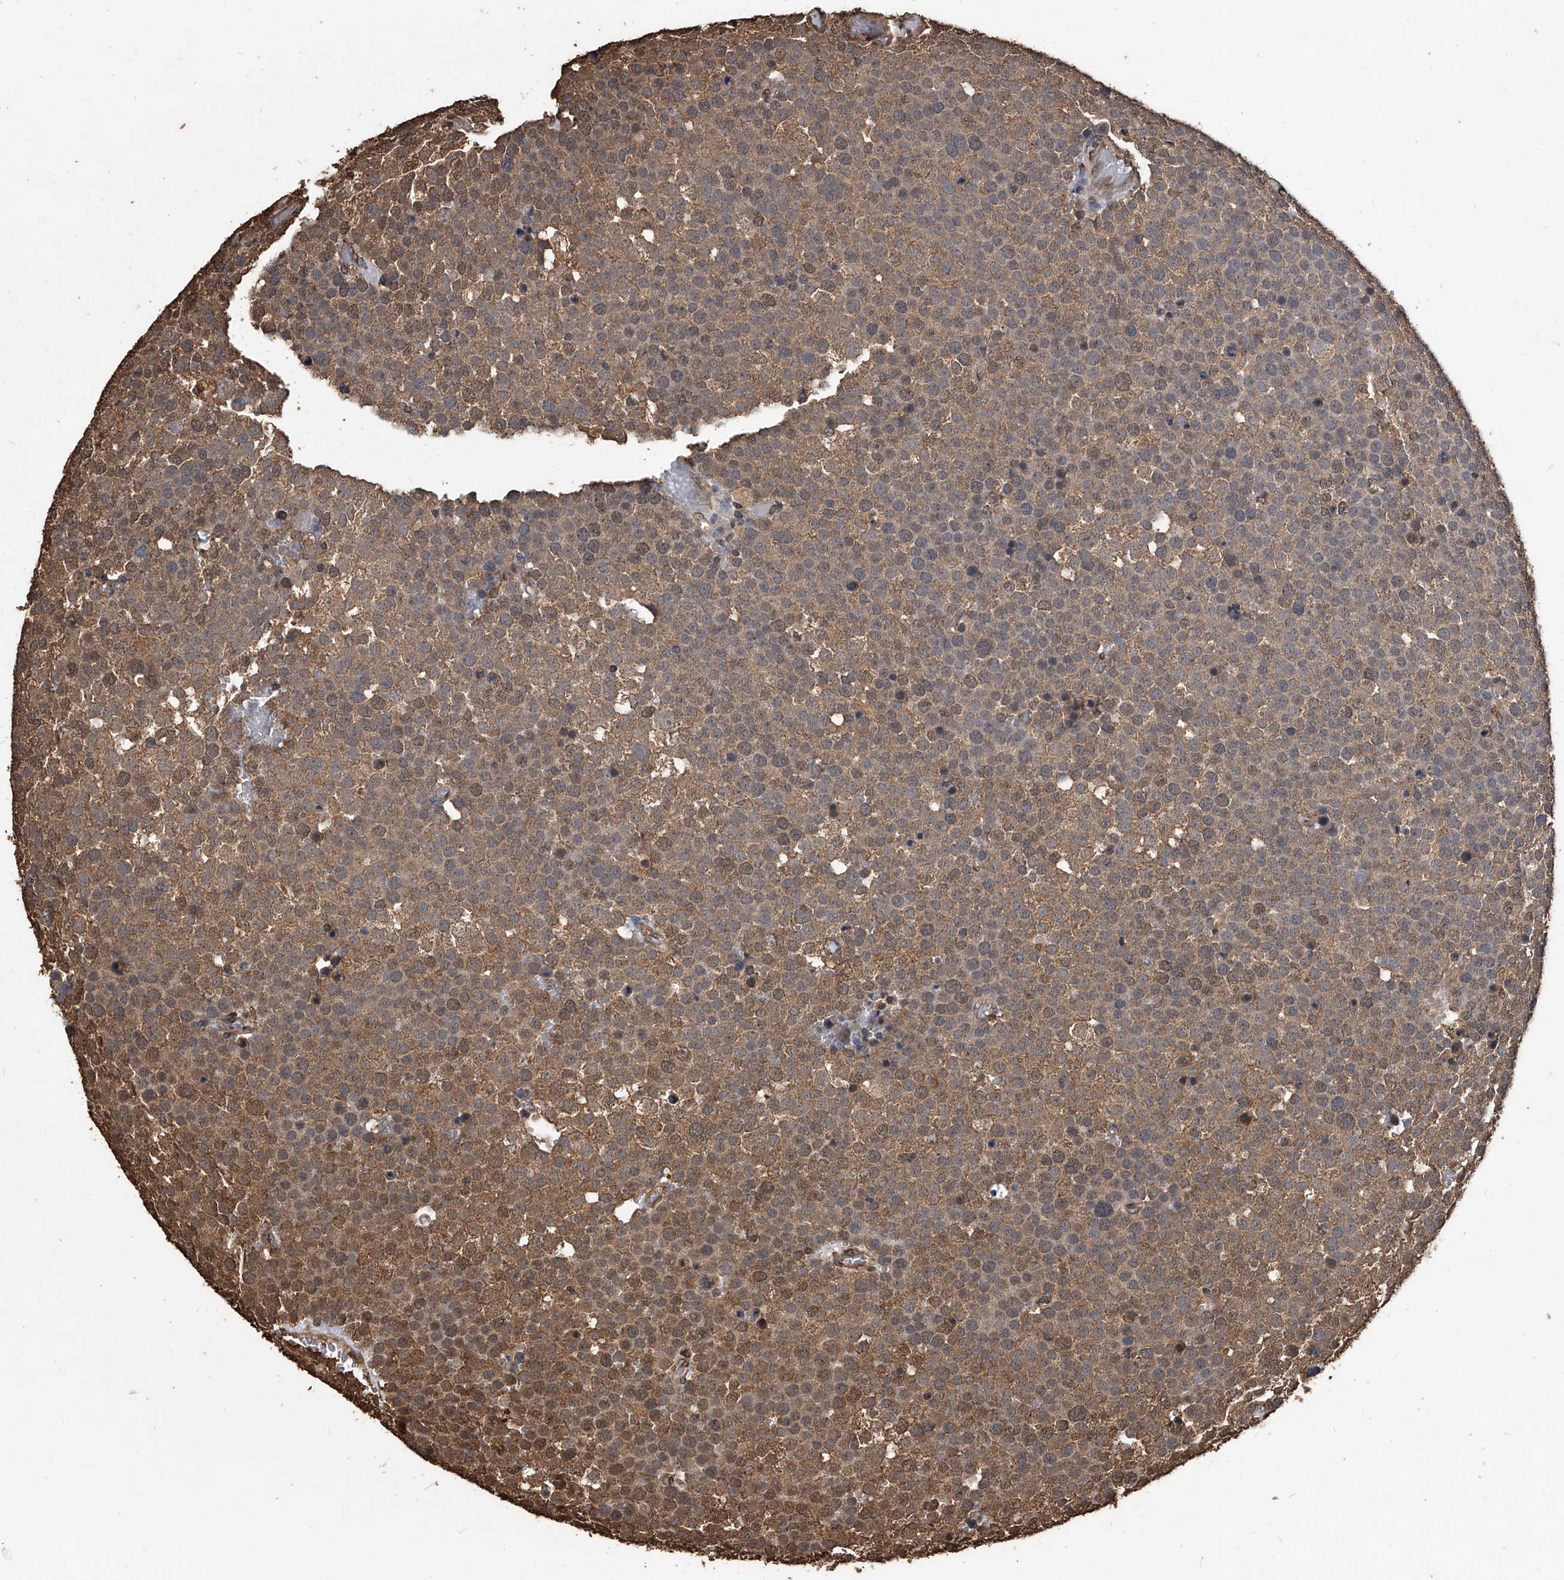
{"staining": {"intensity": "moderate", "quantity": ">75%", "location": "cytoplasmic/membranous,nuclear"}, "tissue": "testis cancer", "cell_type": "Tumor cells", "image_type": "cancer", "snomed": [{"axis": "morphology", "description": "Seminoma, NOS"}, {"axis": "topography", "description": "Testis"}], "caption": "Protein staining demonstrates moderate cytoplasmic/membranous and nuclear staining in approximately >75% of tumor cells in testis cancer (seminoma).", "gene": "FBXL4", "patient": {"sex": "male", "age": 71}}